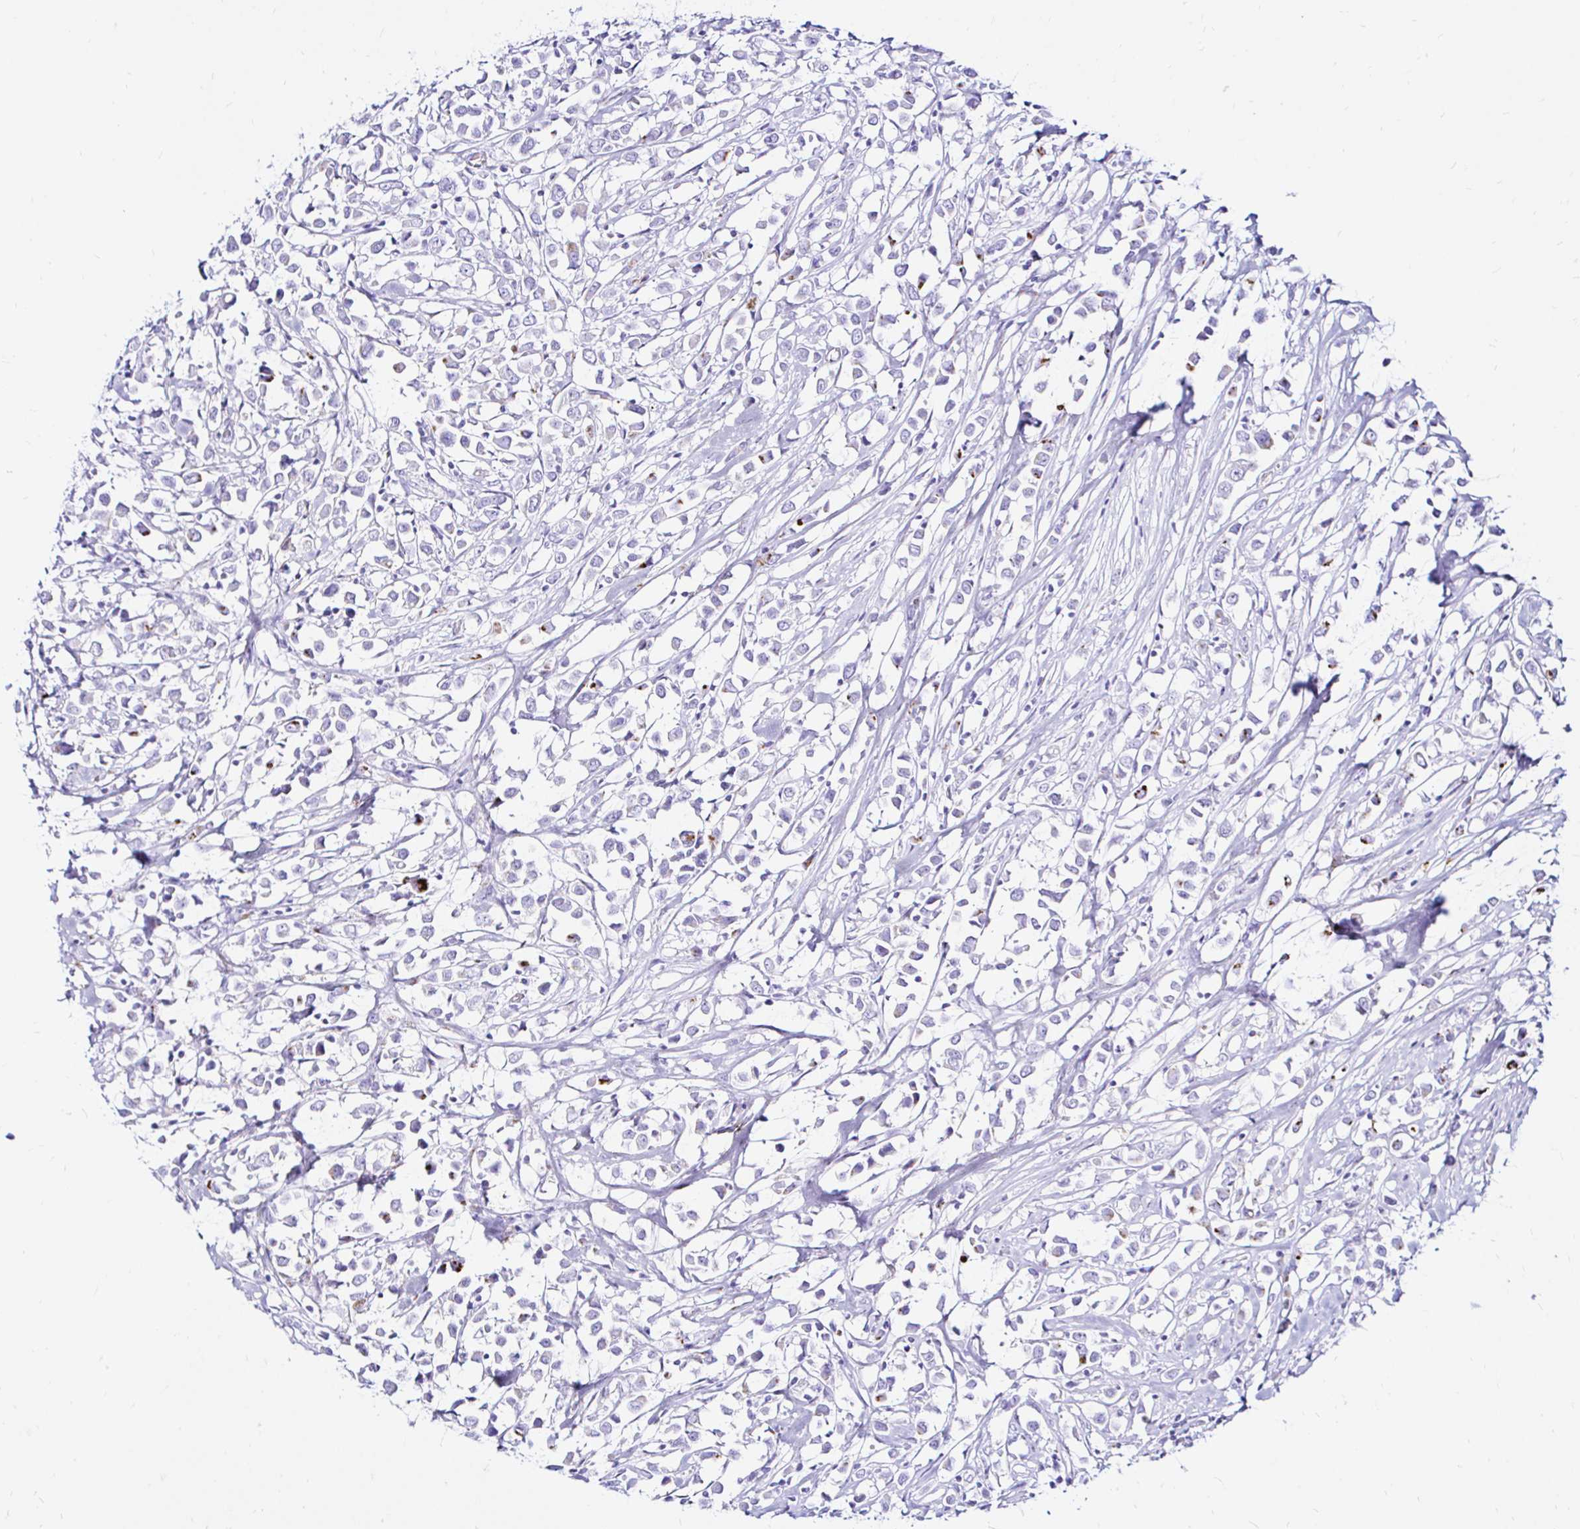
{"staining": {"intensity": "strong", "quantity": "<25%", "location": "cytoplasmic/membranous"}, "tissue": "breast cancer", "cell_type": "Tumor cells", "image_type": "cancer", "snomed": [{"axis": "morphology", "description": "Duct carcinoma"}, {"axis": "topography", "description": "Breast"}], "caption": "Breast infiltrating ductal carcinoma stained for a protein reveals strong cytoplasmic/membranous positivity in tumor cells.", "gene": "ZNF432", "patient": {"sex": "female", "age": 61}}